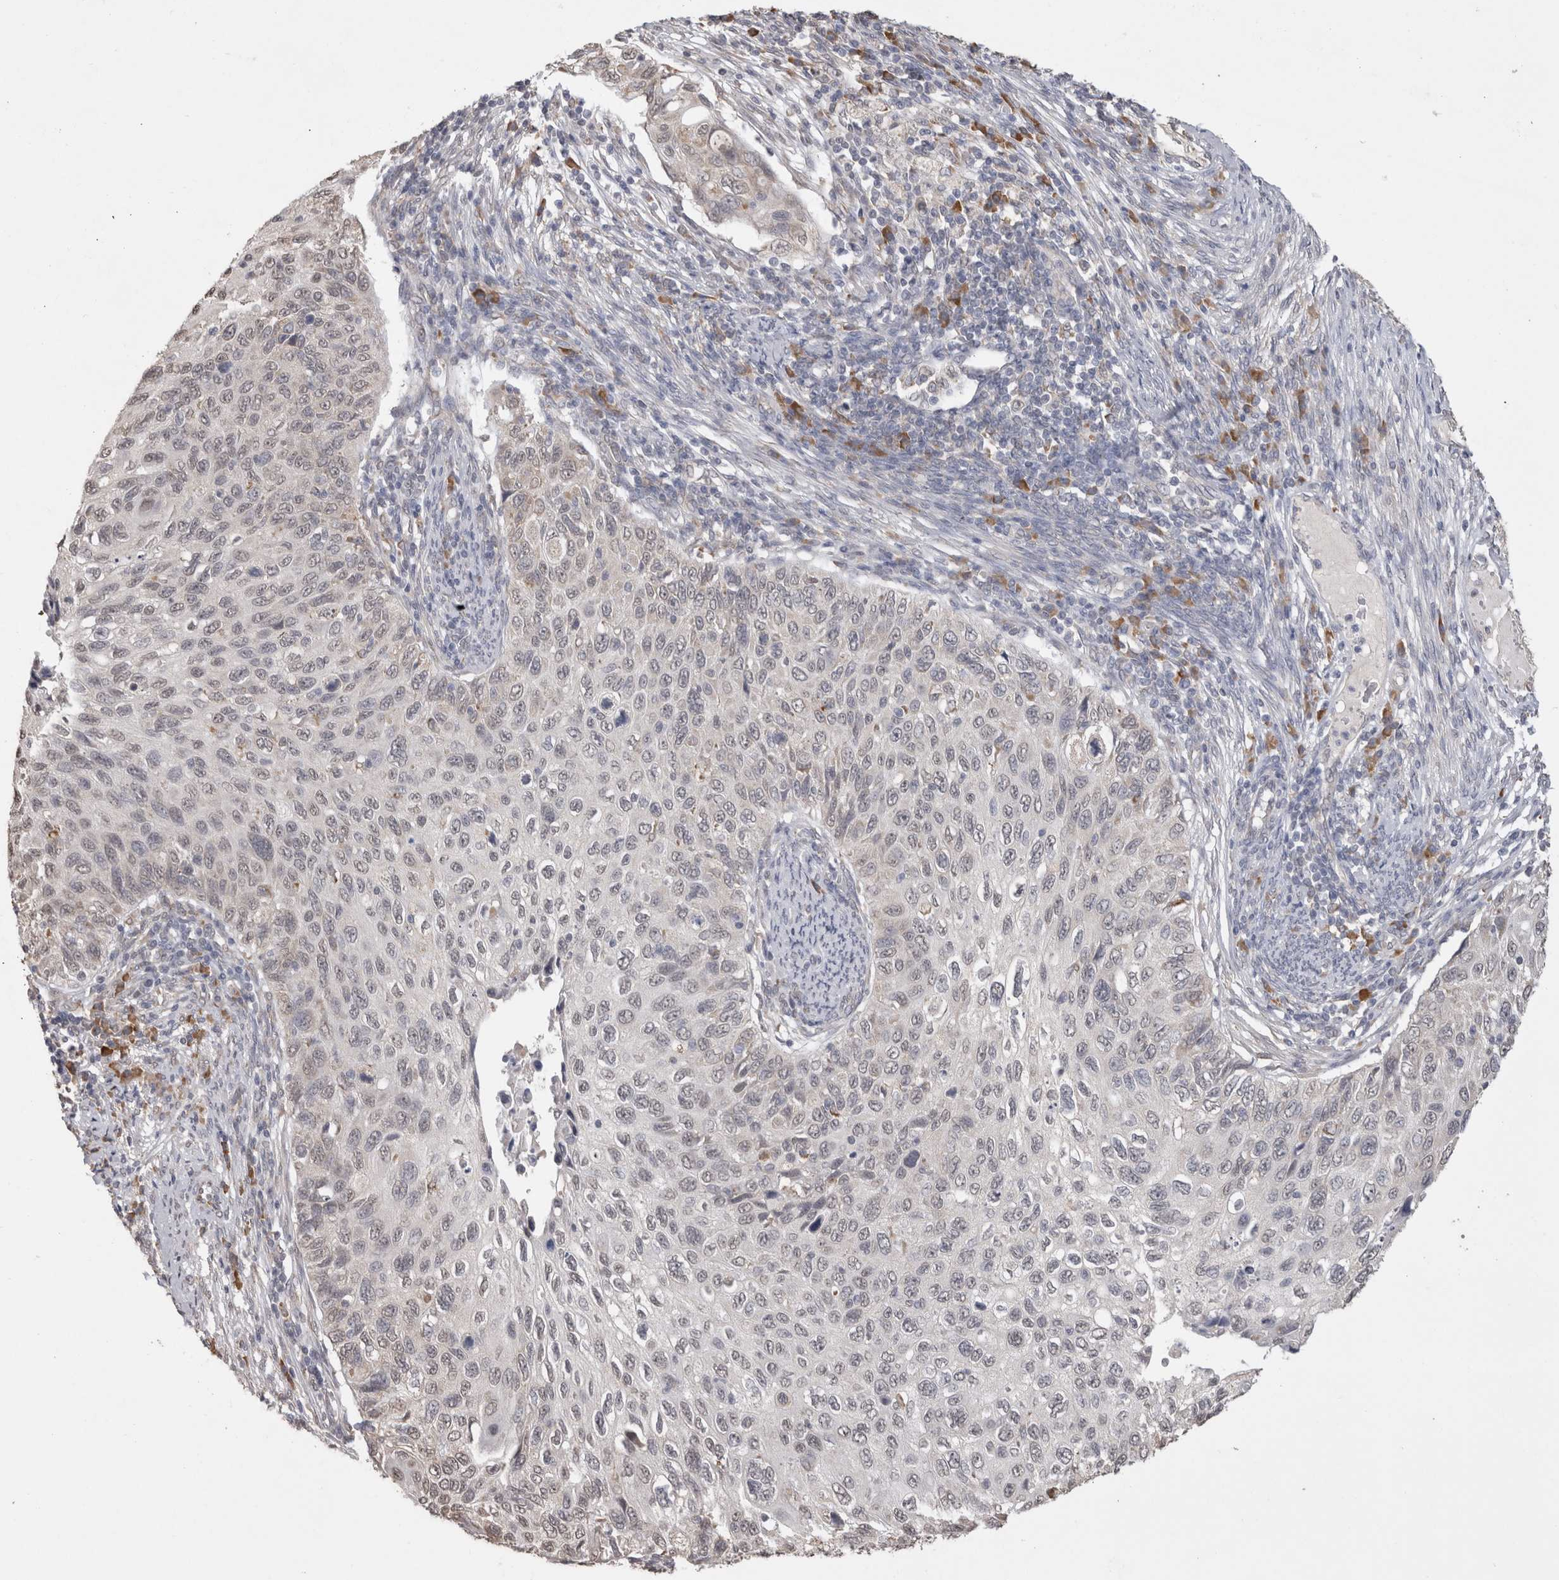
{"staining": {"intensity": "weak", "quantity": "<25%", "location": "nuclear"}, "tissue": "cervical cancer", "cell_type": "Tumor cells", "image_type": "cancer", "snomed": [{"axis": "morphology", "description": "Squamous cell carcinoma, NOS"}, {"axis": "topography", "description": "Cervix"}], "caption": "IHC of human squamous cell carcinoma (cervical) demonstrates no staining in tumor cells.", "gene": "NOMO1", "patient": {"sex": "female", "age": 70}}